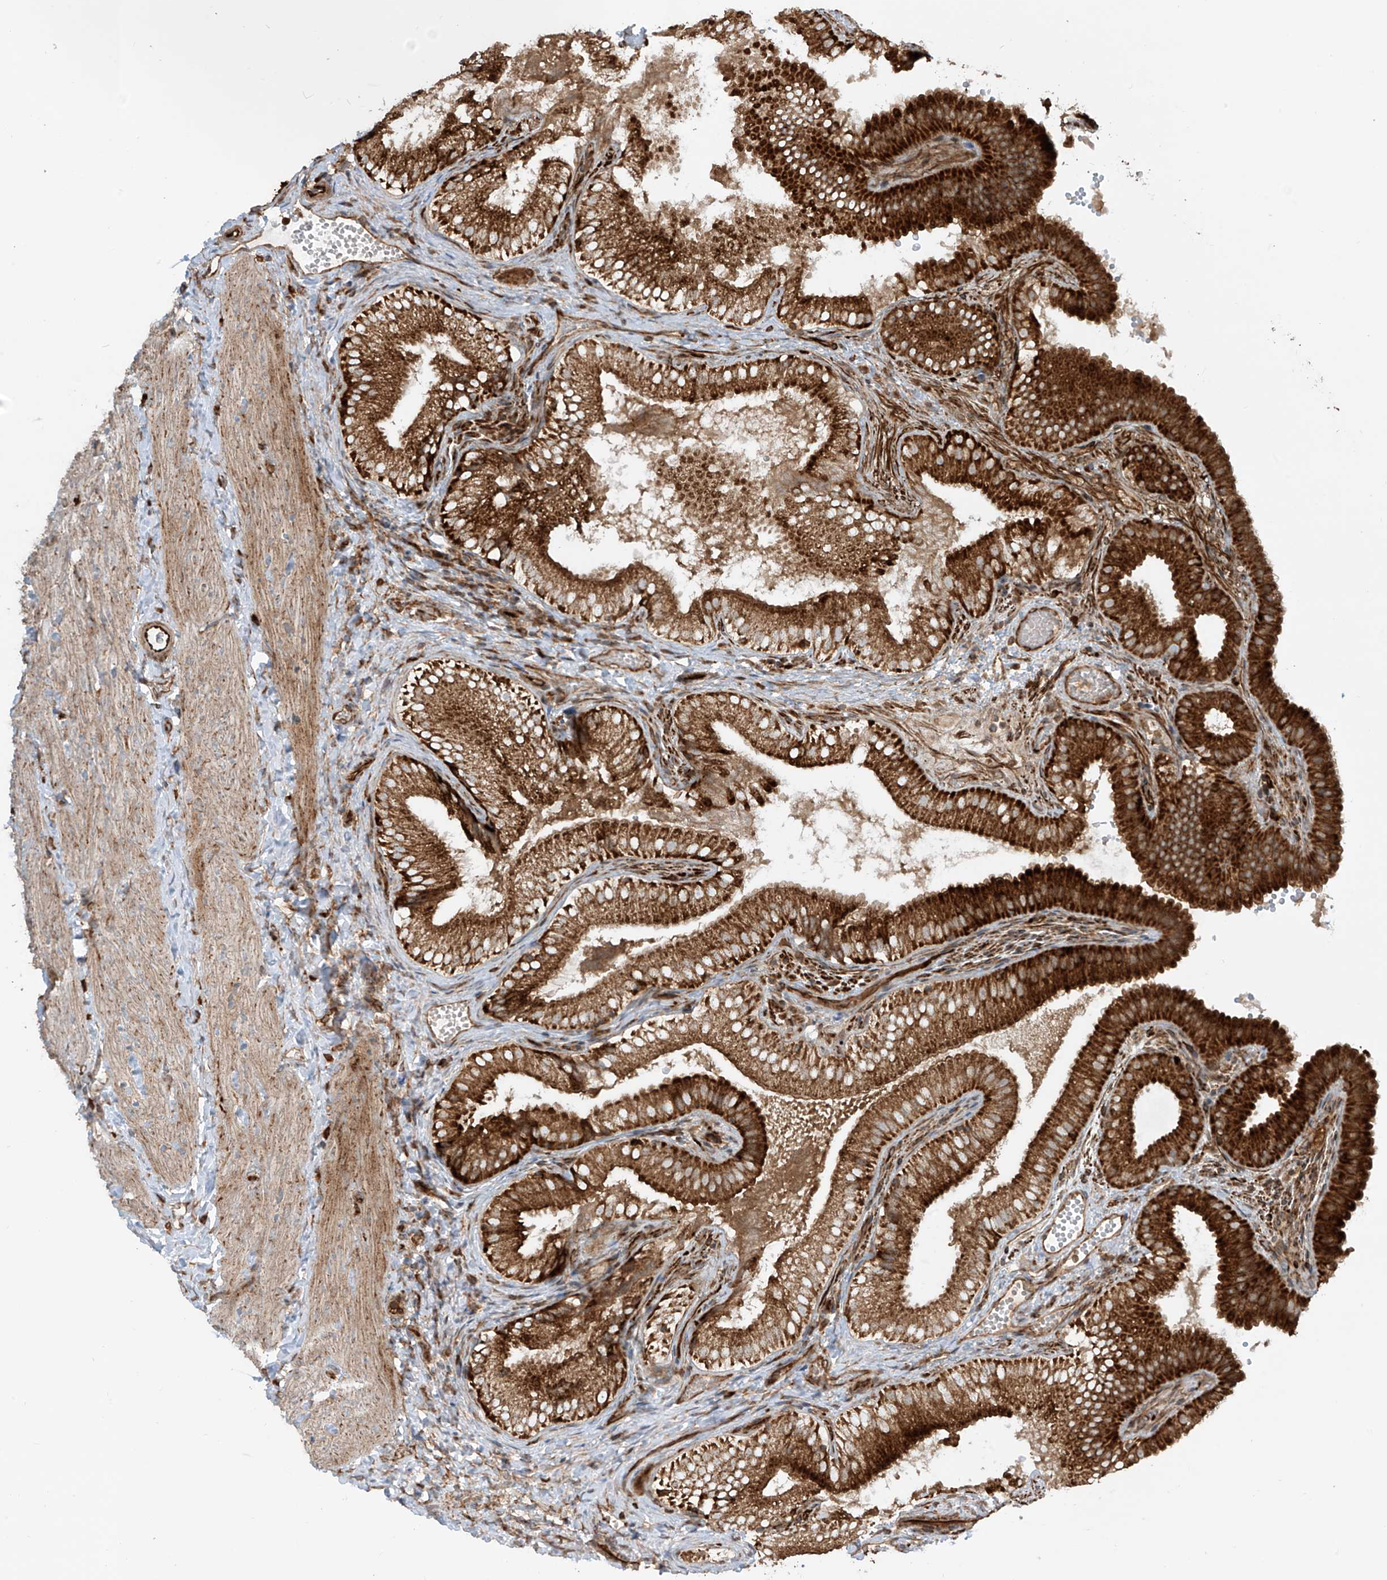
{"staining": {"intensity": "strong", "quantity": ">75%", "location": "cytoplasmic/membranous"}, "tissue": "gallbladder", "cell_type": "Glandular cells", "image_type": "normal", "snomed": [{"axis": "morphology", "description": "Normal tissue, NOS"}, {"axis": "topography", "description": "Gallbladder"}], "caption": "The micrograph shows staining of normal gallbladder, revealing strong cytoplasmic/membranous protein expression (brown color) within glandular cells. (IHC, brightfield microscopy, high magnification).", "gene": "EIF5B", "patient": {"sex": "female", "age": 30}}